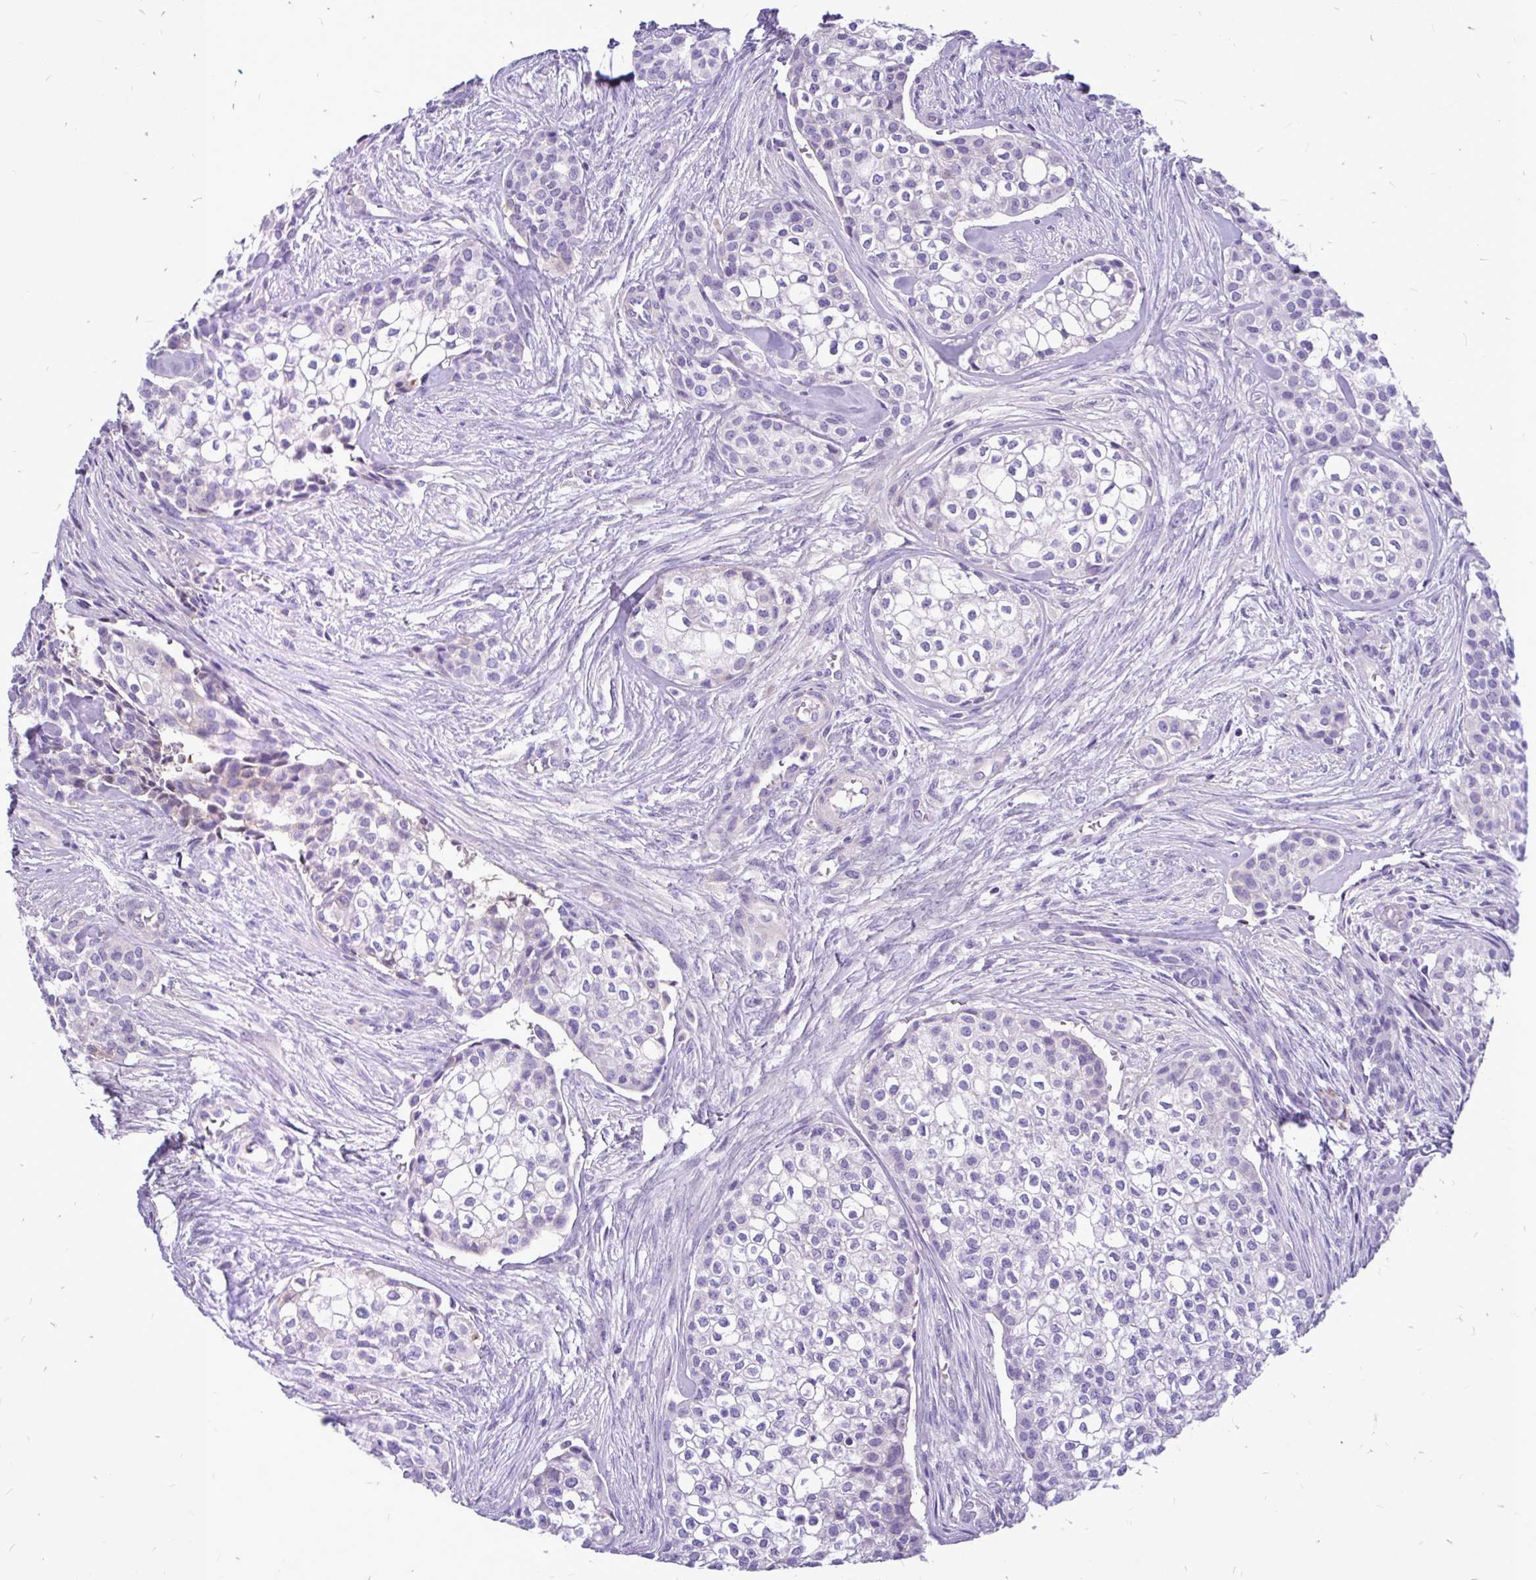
{"staining": {"intensity": "negative", "quantity": "none", "location": "none"}, "tissue": "head and neck cancer", "cell_type": "Tumor cells", "image_type": "cancer", "snomed": [{"axis": "morphology", "description": "Adenocarcinoma, NOS"}, {"axis": "topography", "description": "Head-Neck"}], "caption": "This is an IHC image of head and neck cancer (adenocarcinoma). There is no expression in tumor cells.", "gene": "MAP1LC3A", "patient": {"sex": "male", "age": 81}}